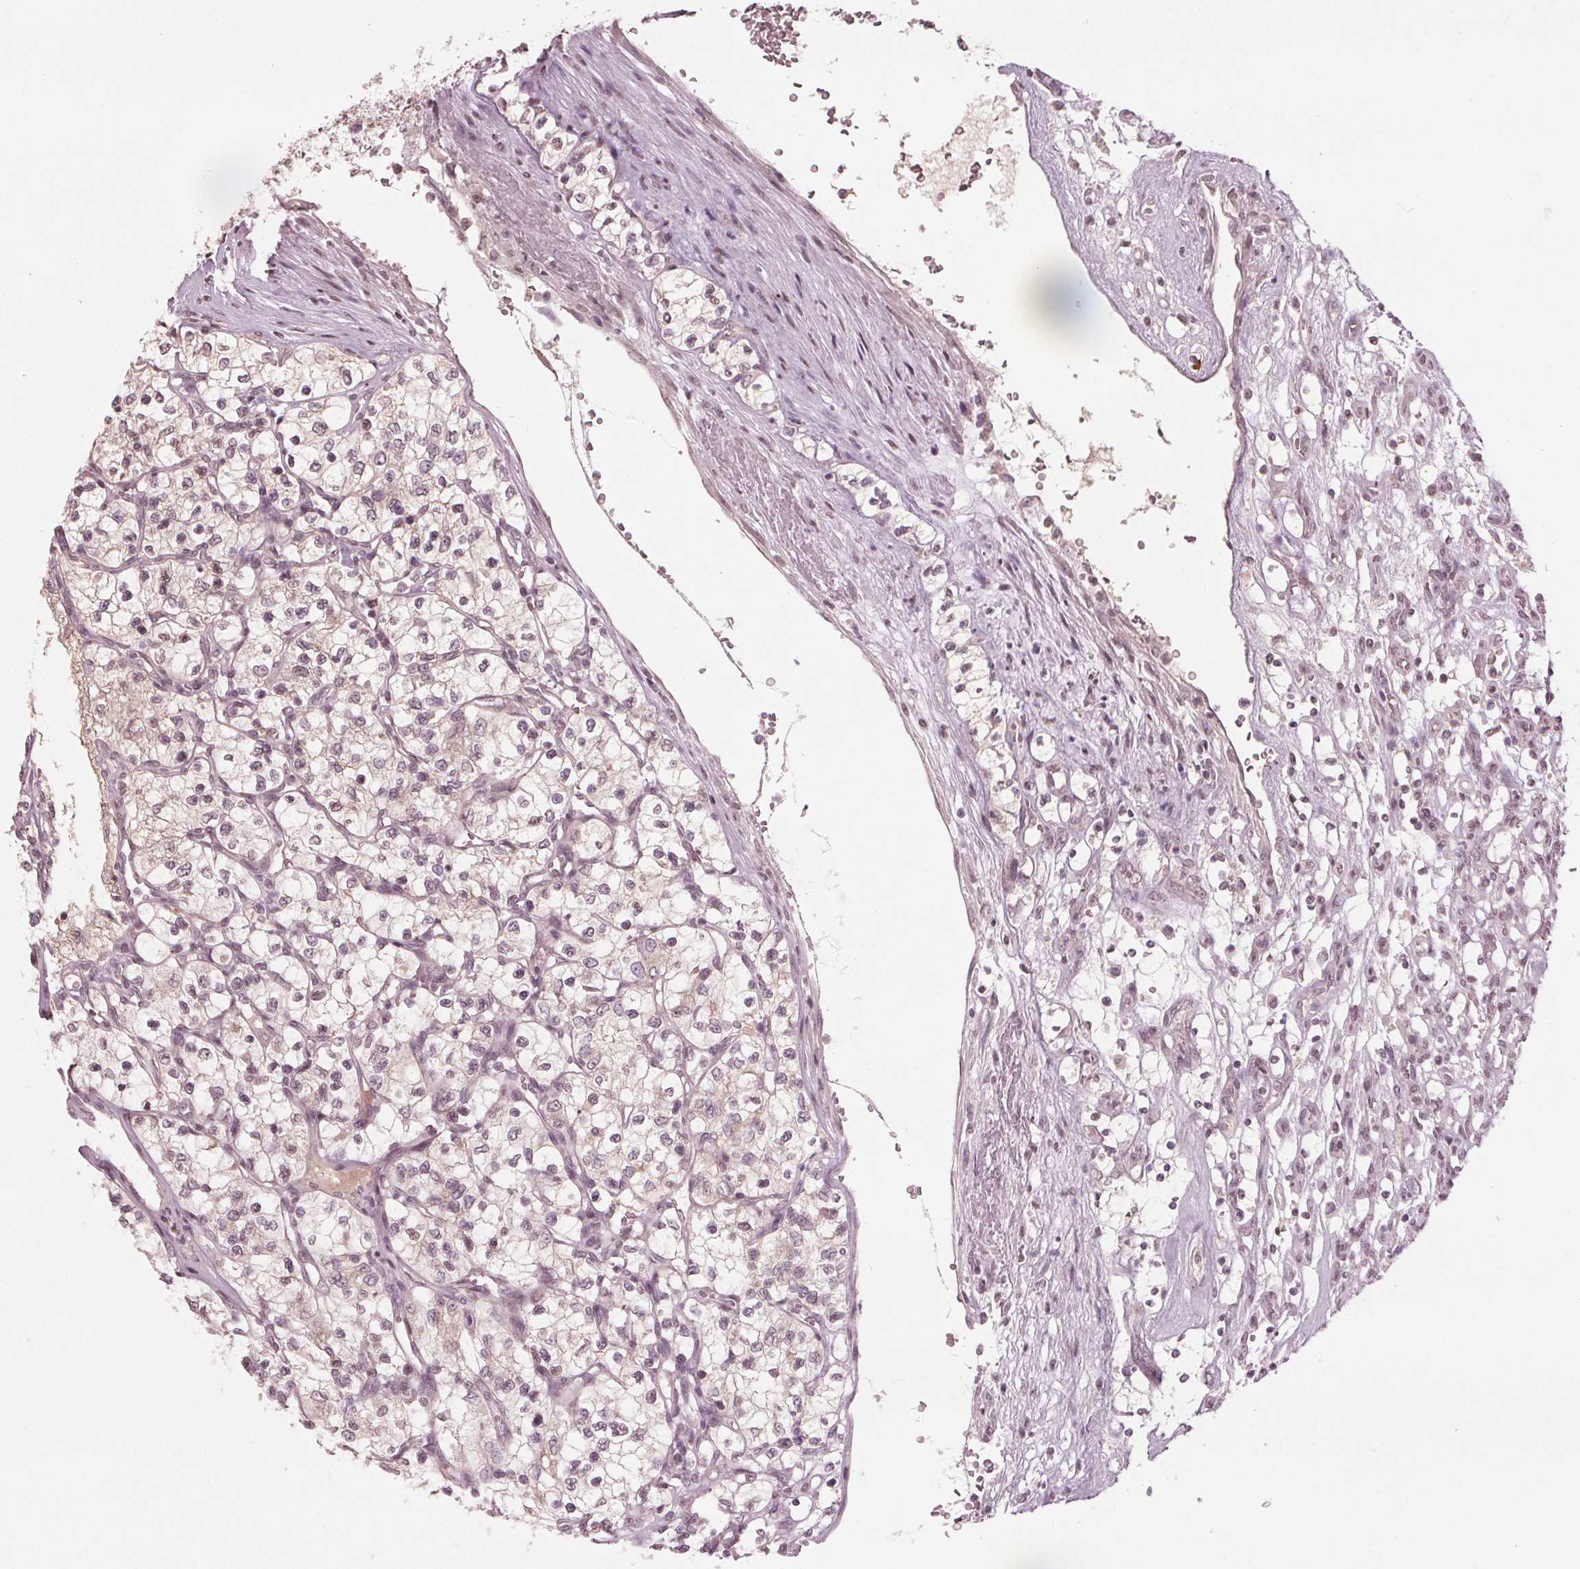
{"staining": {"intensity": "negative", "quantity": "none", "location": "none"}, "tissue": "renal cancer", "cell_type": "Tumor cells", "image_type": "cancer", "snomed": [{"axis": "morphology", "description": "Adenocarcinoma, NOS"}, {"axis": "topography", "description": "Kidney"}], "caption": "This photomicrograph is of renal cancer (adenocarcinoma) stained with immunohistochemistry to label a protein in brown with the nuclei are counter-stained blue. There is no positivity in tumor cells.", "gene": "CXCL16", "patient": {"sex": "female", "age": 69}}